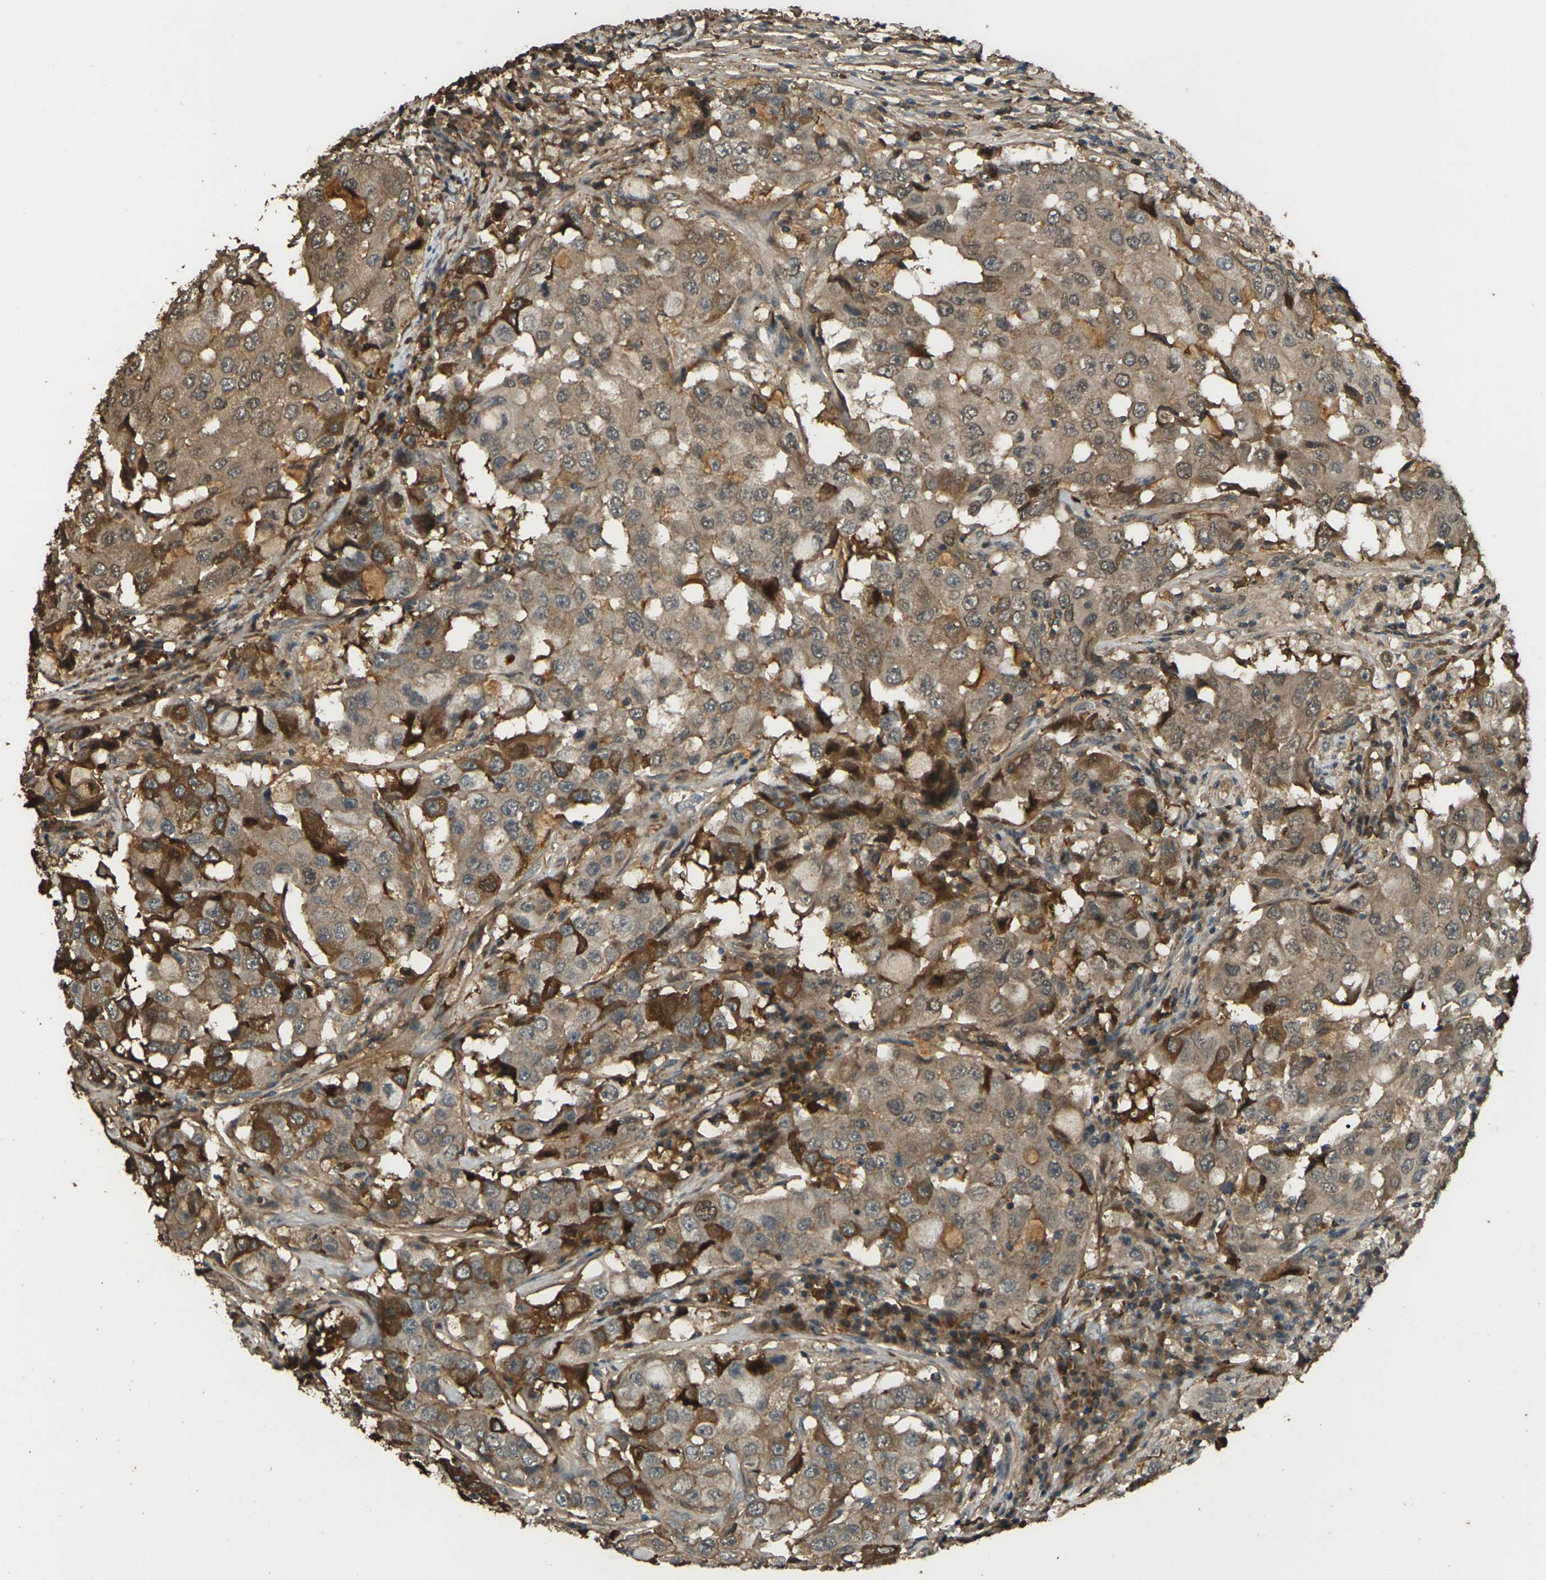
{"staining": {"intensity": "moderate", "quantity": "25%-75%", "location": "cytoplasmic/membranous,nuclear"}, "tissue": "breast cancer", "cell_type": "Tumor cells", "image_type": "cancer", "snomed": [{"axis": "morphology", "description": "Duct carcinoma"}, {"axis": "topography", "description": "Breast"}], "caption": "High-power microscopy captured an immunohistochemistry (IHC) histopathology image of breast invasive ductal carcinoma, revealing moderate cytoplasmic/membranous and nuclear staining in approximately 25%-75% of tumor cells.", "gene": "CYP1B1", "patient": {"sex": "female", "age": 27}}